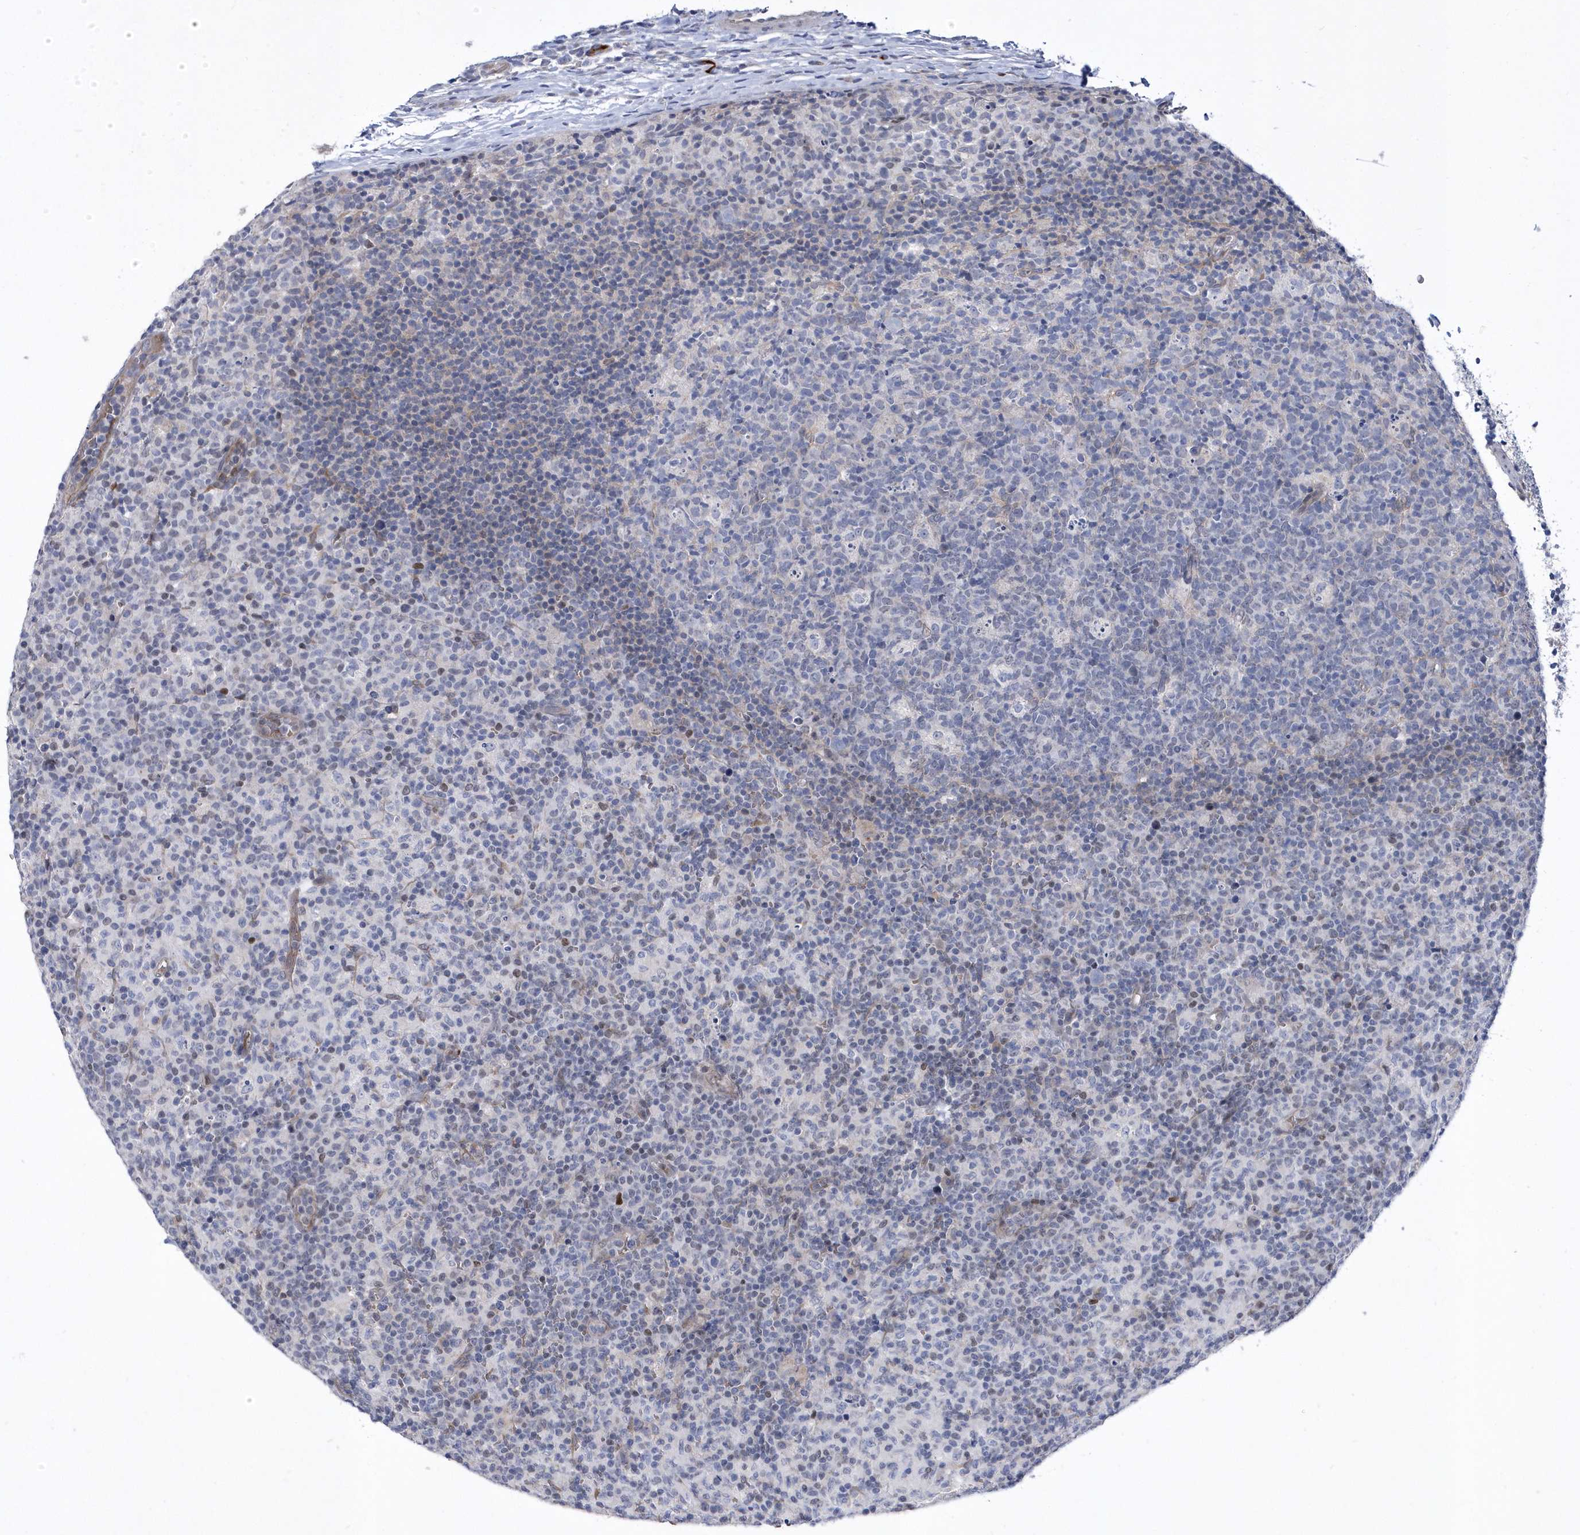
{"staining": {"intensity": "negative", "quantity": "none", "location": "none"}, "tissue": "lymph node", "cell_type": "Germinal center cells", "image_type": "normal", "snomed": [{"axis": "morphology", "description": "Normal tissue, NOS"}, {"axis": "morphology", "description": "Inflammation, NOS"}, {"axis": "topography", "description": "Lymph node"}], "caption": "The micrograph reveals no staining of germinal center cells in benign lymph node.", "gene": "ZNF875", "patient": {"sex": "male", "age": 55}}